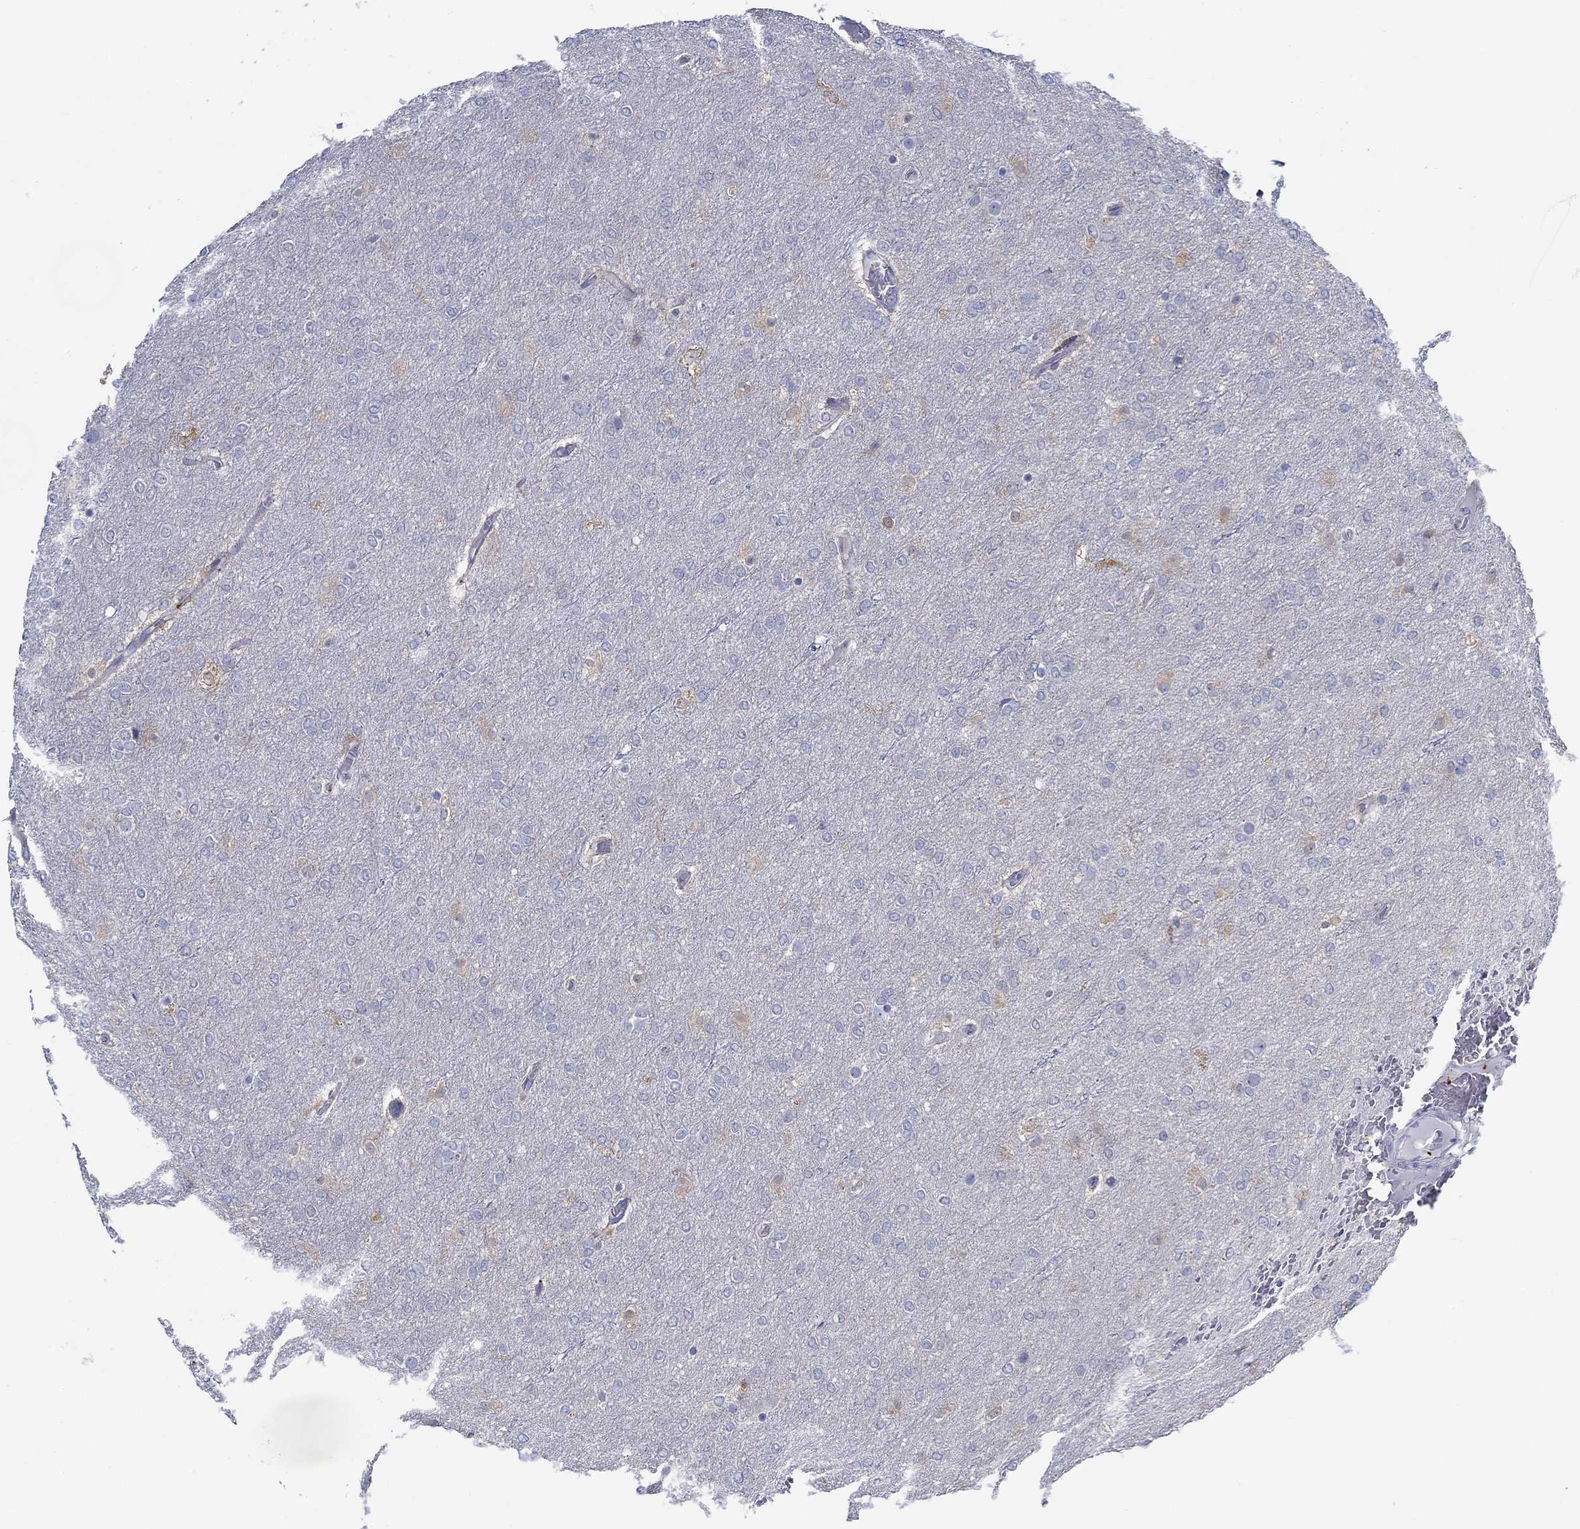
{"staining": {"intensity": "negative", "quantity": "none", "location": "none"}, "tissue": "glioma", "cell_type": "Tumor cells", "image_type": "cancer", "snomed": [{"axis": "morphology", "description": "Glioma, malignant, High grade"}, {"axis": "topography", "description": "Brain"}], "caption": "Immunohistochemistry photomicrograph of malignant glioma (high-grade) stained for a protein (brown), which displays no expression in tumor cells. (Brightfield microscopy of DAB IHC at high magnification).", "gene": "SLC27A3", "patient": {"sex": "female", "age": 61}}